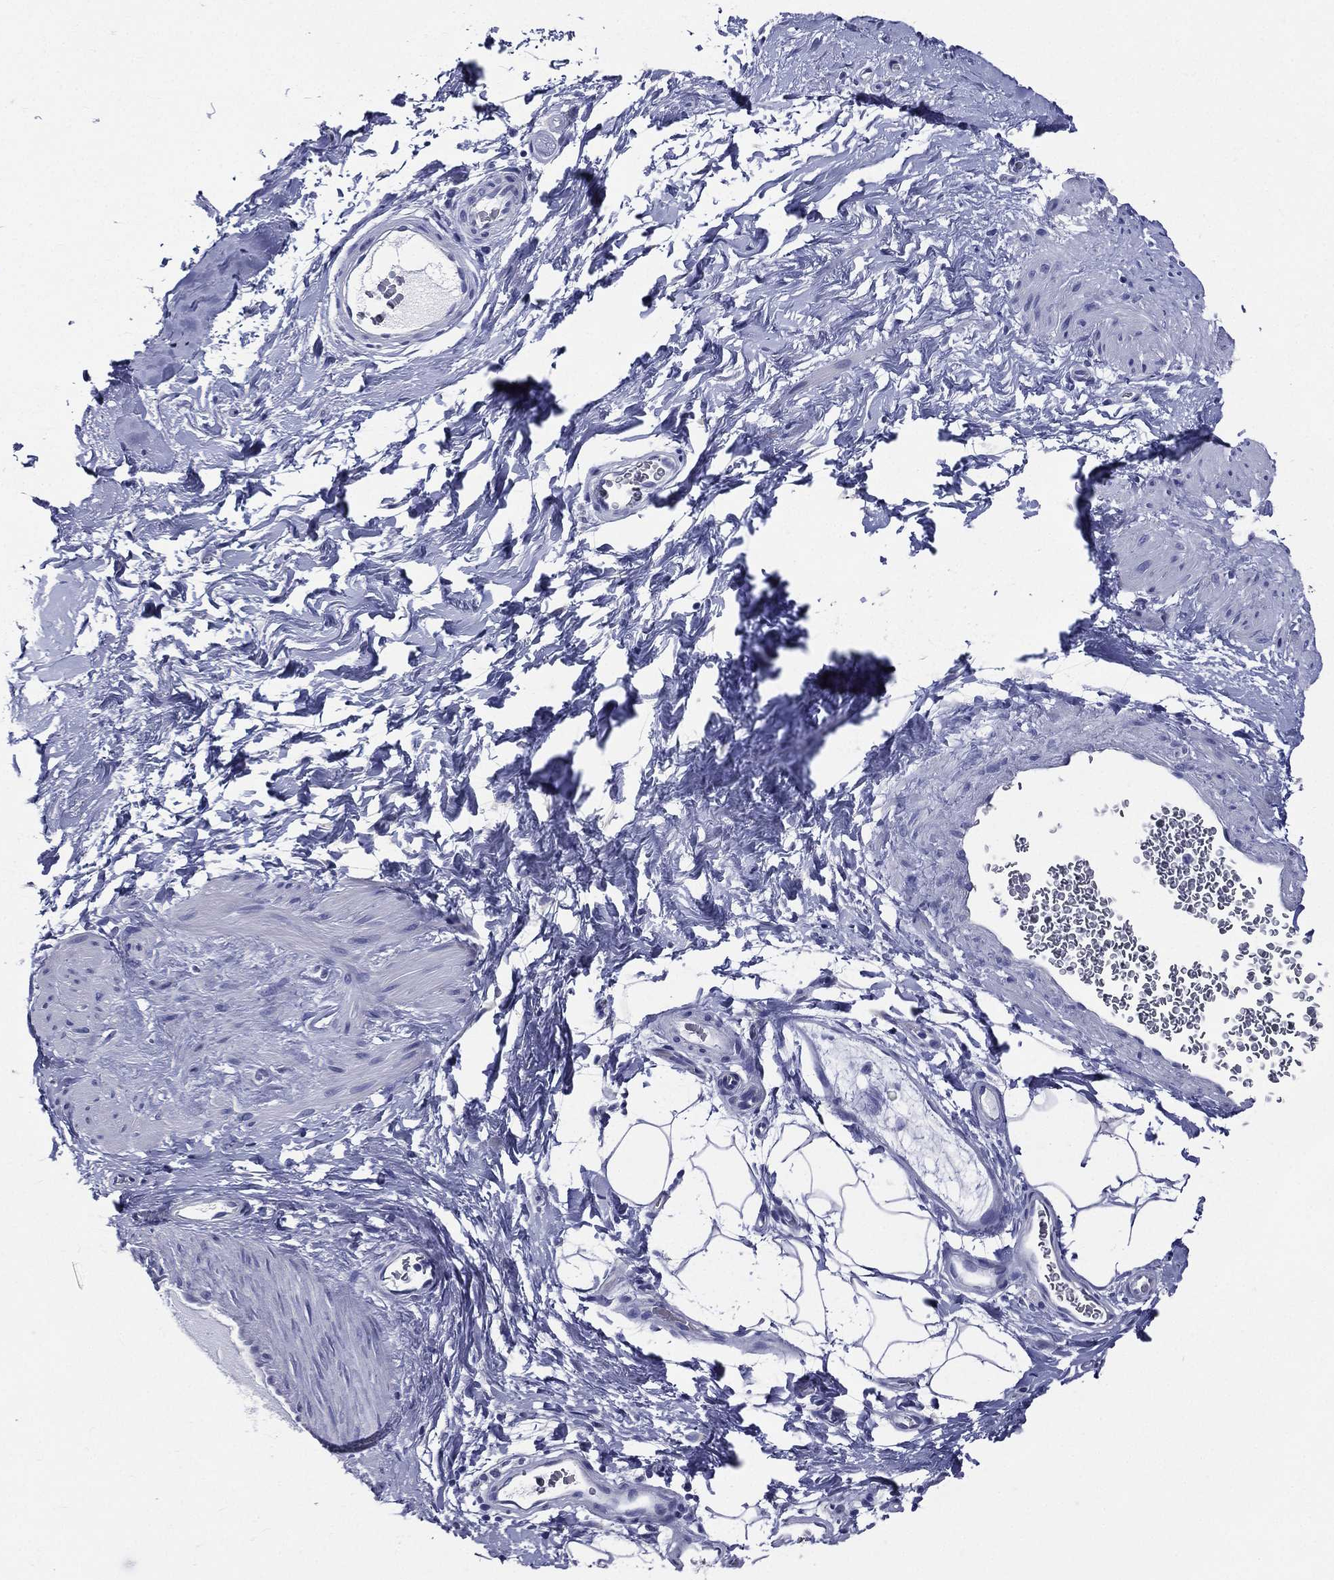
{"staining": {"intensity": "negative", "quantity": "none", "location": "none"}, "tissue": "adipose tissue", "cell_type": "Adipocytes", "image_type": "normal", "snomed": [{"axis": "morphology", "description": "Normal tissue, NOS"}, {"axis": "topography", "description": "Soft tissue"}, {"axis": "topography", "description": "Vascular tissue"}], "caption": "IHC histopathology image of unremarkable adipose tissue: human adipose tissue stained with DAB (3,3'-diaminobenzidine) reveals no significant protein staining in adipocytes.", "gene": "DPYS", "patient": {"sex": "male", "age": 41}}